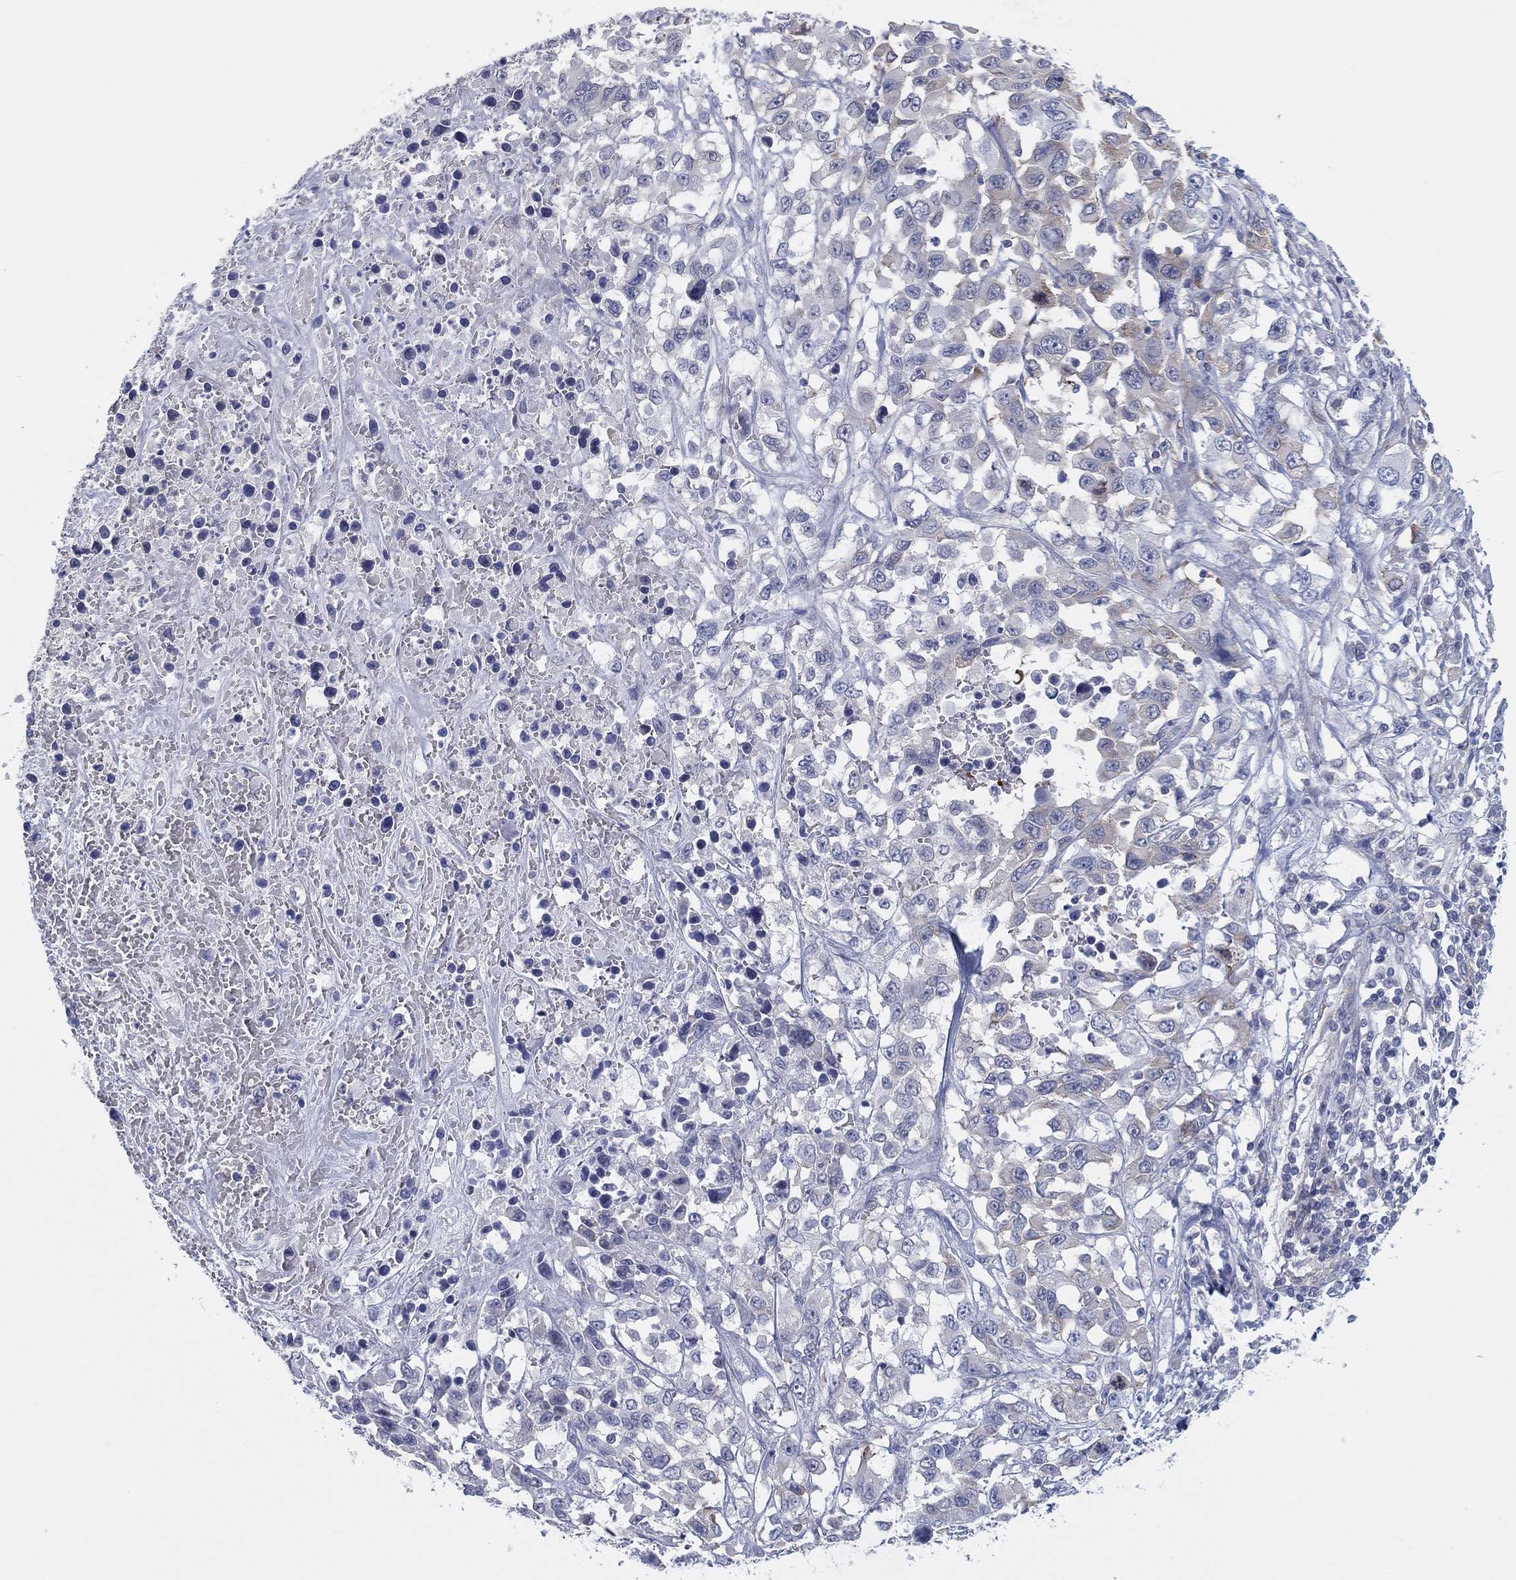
{"staining": {"intensity": "negative", "quantity": "none", "location": "none"}, "tissue": "liver cancer", "cell_type": "Tumor cells", "image_type": "cancer", "snomed": [{"axis": "morphology", "description": "Adenocarcinoma, NOS"}, {"axis": "morphology", "description": "Cholangiocarcinoma"}, {"axis": "topography", "description": "Liver"}], "caption": "High magnification brightfield microscopy of liver cancer stained with DAB (brown) and counterstained with hematoxylin (blue): tumor cells show no significant expression.", "gene": "HEATR4", "patient": {"sex": "male", "age": 64}}